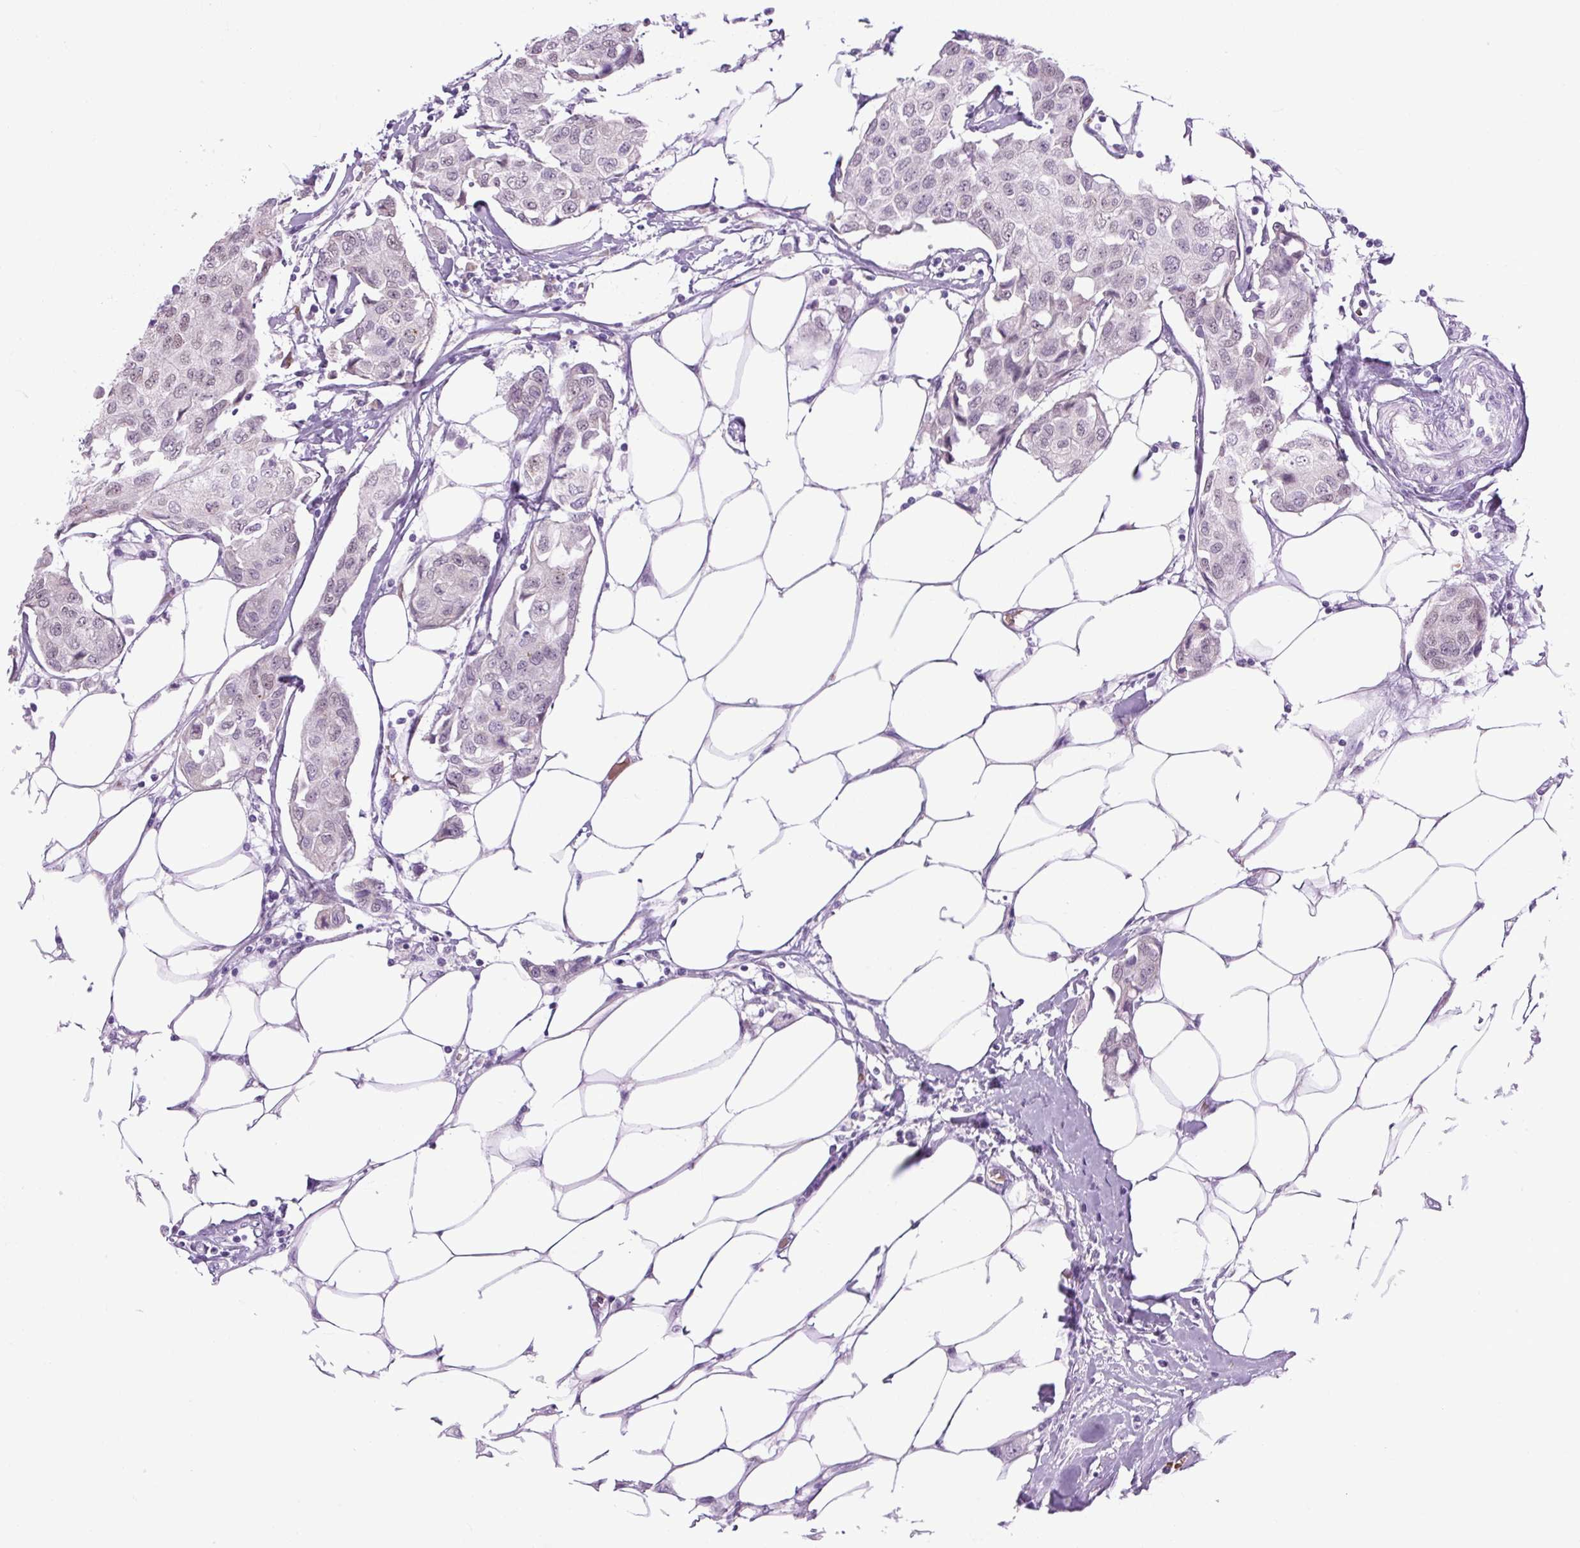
{"staining": {"intensity": "weak", "quantity": "25%-75%", "location": "nuclear"}, "tissue": "breast cancer", "cell_type": "Tumor cells", "image_type": "cancer", "snomed": [{"axis": "morphology", "description": "Duct carcinoma"}, {"axis": "topography", "description": "Breast"}, {"axis": "topography", "description": "Lymph node"}], "caption": "Weak nuclear staining for a protein is appreciated in approximately 25%-75% of tumor cells of breast invasive ductal carcinoma using IHC.", "gene": "SCO2", "patient": {"sex": "female", "age": 80}}